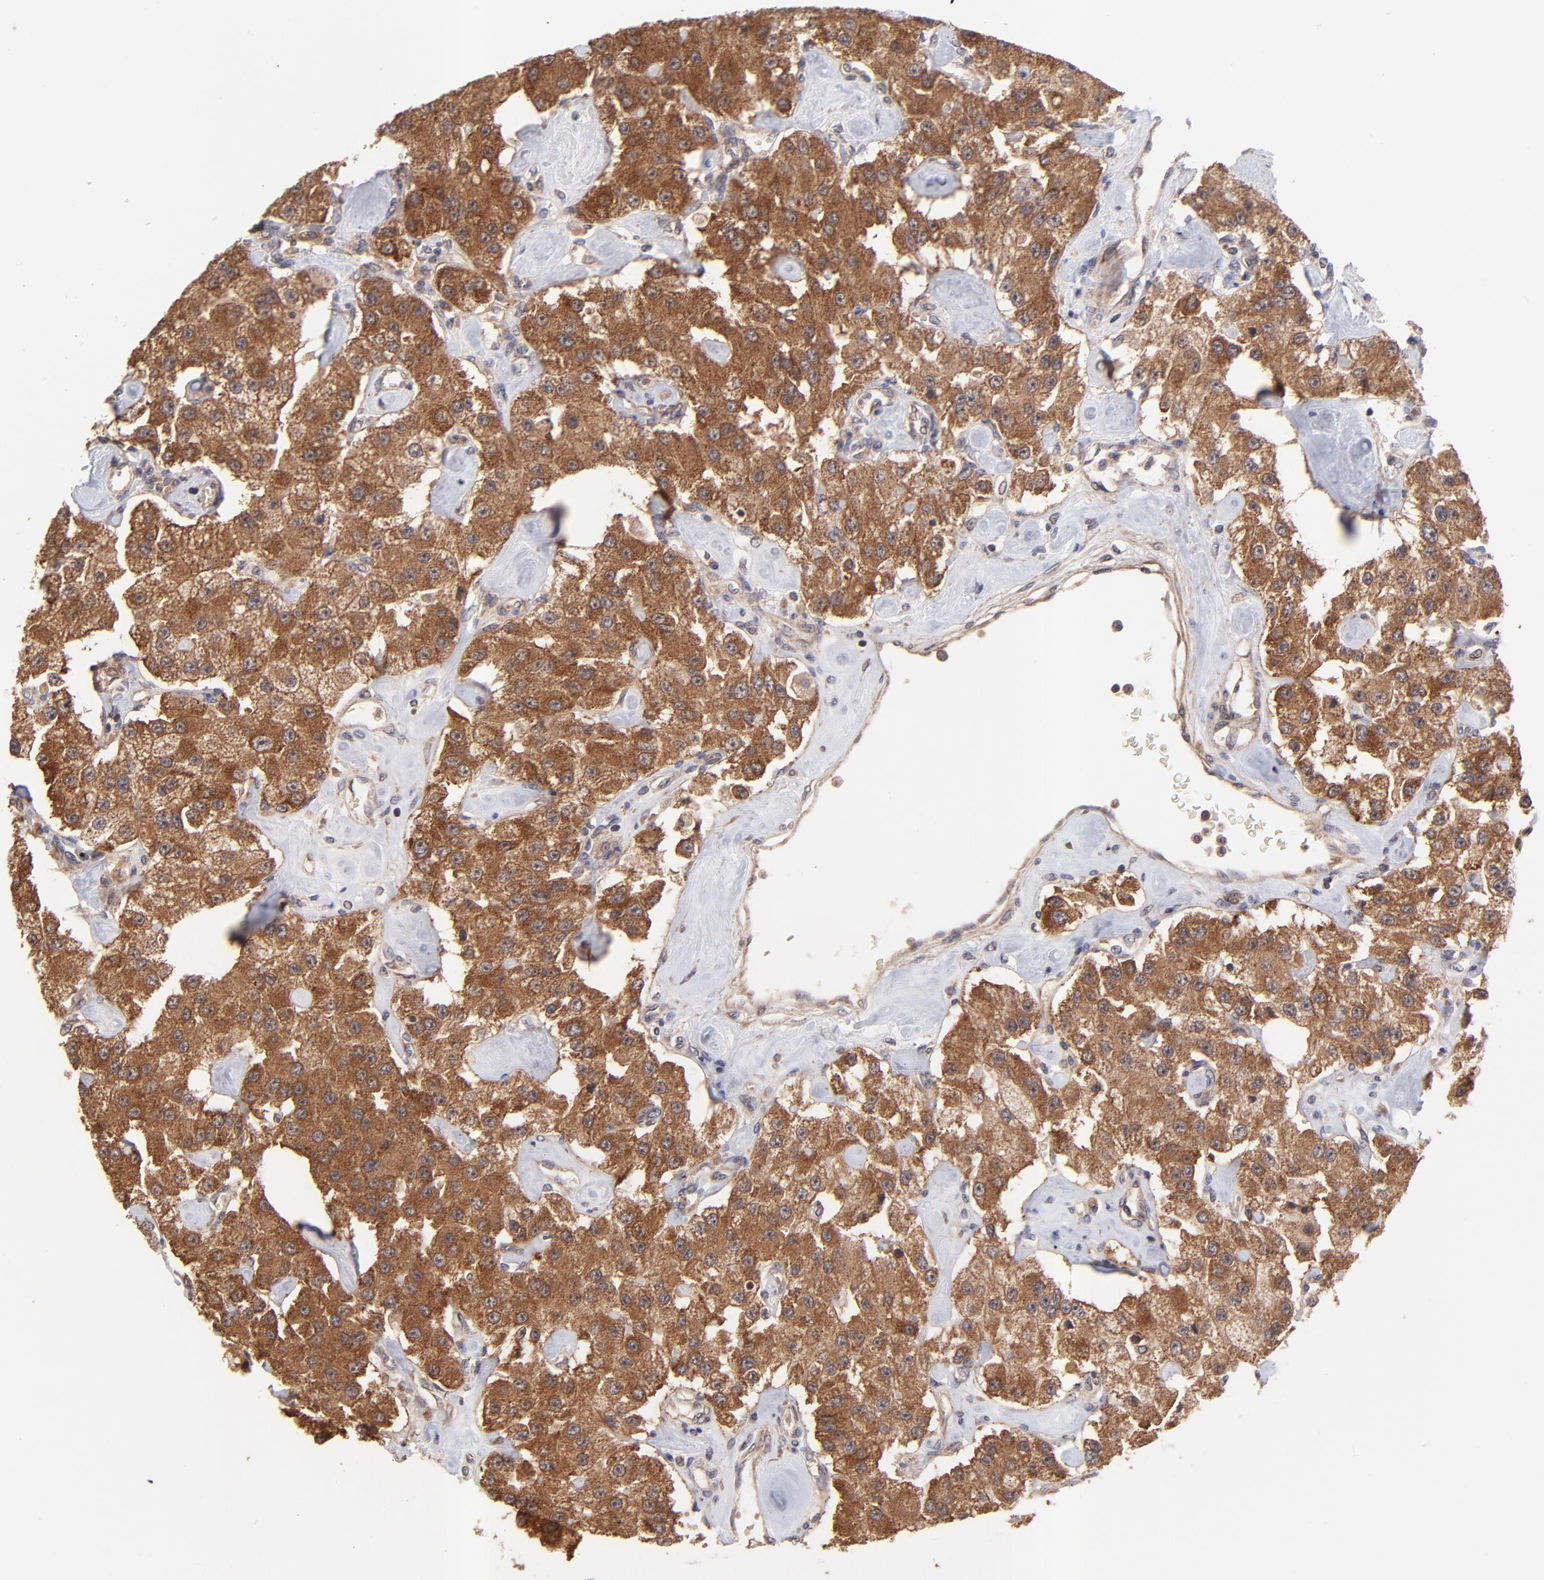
{"staining": {"intensity": "strong", "quantity": ">75%", "location": "cytoplasmic/membranous"}, "tissue": "carcinoid", "cell_type": "Tumor cells", "image_type": "cancer", "snomed": [{"axis": "morphology", "description": "Carcinoid, malignant, NOS"}, {"axis": "topography", "description": "Pancreas"}], "caption": "Tumor cells show high levels of strong cytoplasmic/membranous staining in about >75% of cells in human malignant carcinoid. (Stains: DAB (3,3'-diaminobenzidine) in brown, nuclei in blue, Microscopy: brightfield microscopy at high magnification).", "gene": "BAIAP2L2", "patient": {"sex": "male", "age": 41}}